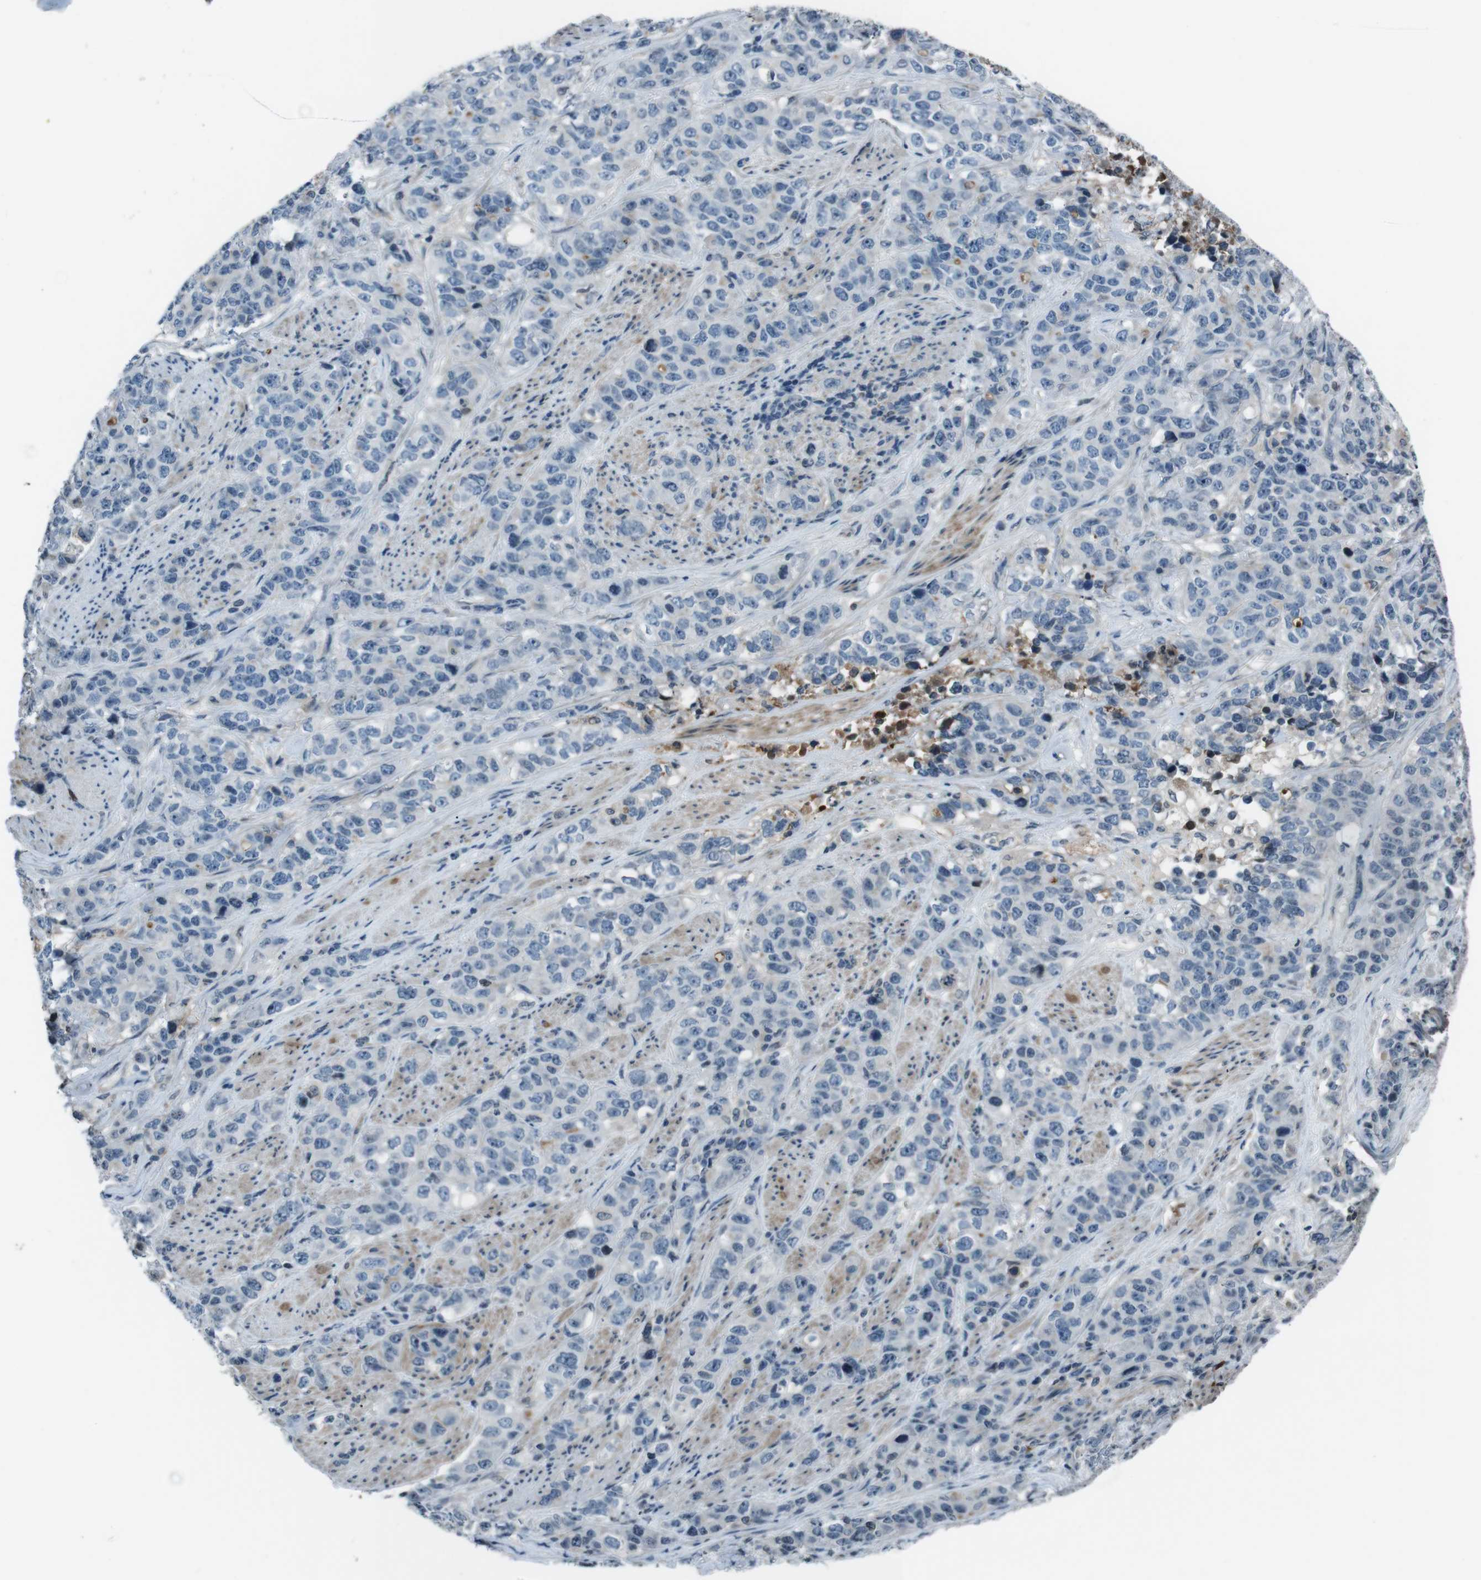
{"staining": {"intensity": "negative", "quantity": "none", "location": "none"}, "tissue": "stomach cancer", "cell_type": "Tumor cells", "image_type": "cancer", "snomed": [{"axis": "morphology", "description": "Adenocarcinoma, NOS"}, {"axis": "topography", "description": "Stomach"}], "caption": "There is no significant staining in tumor cells of stomach cancer.", "gene": "UGT1A6", "patient": {"sex": "male", "age": 48}}